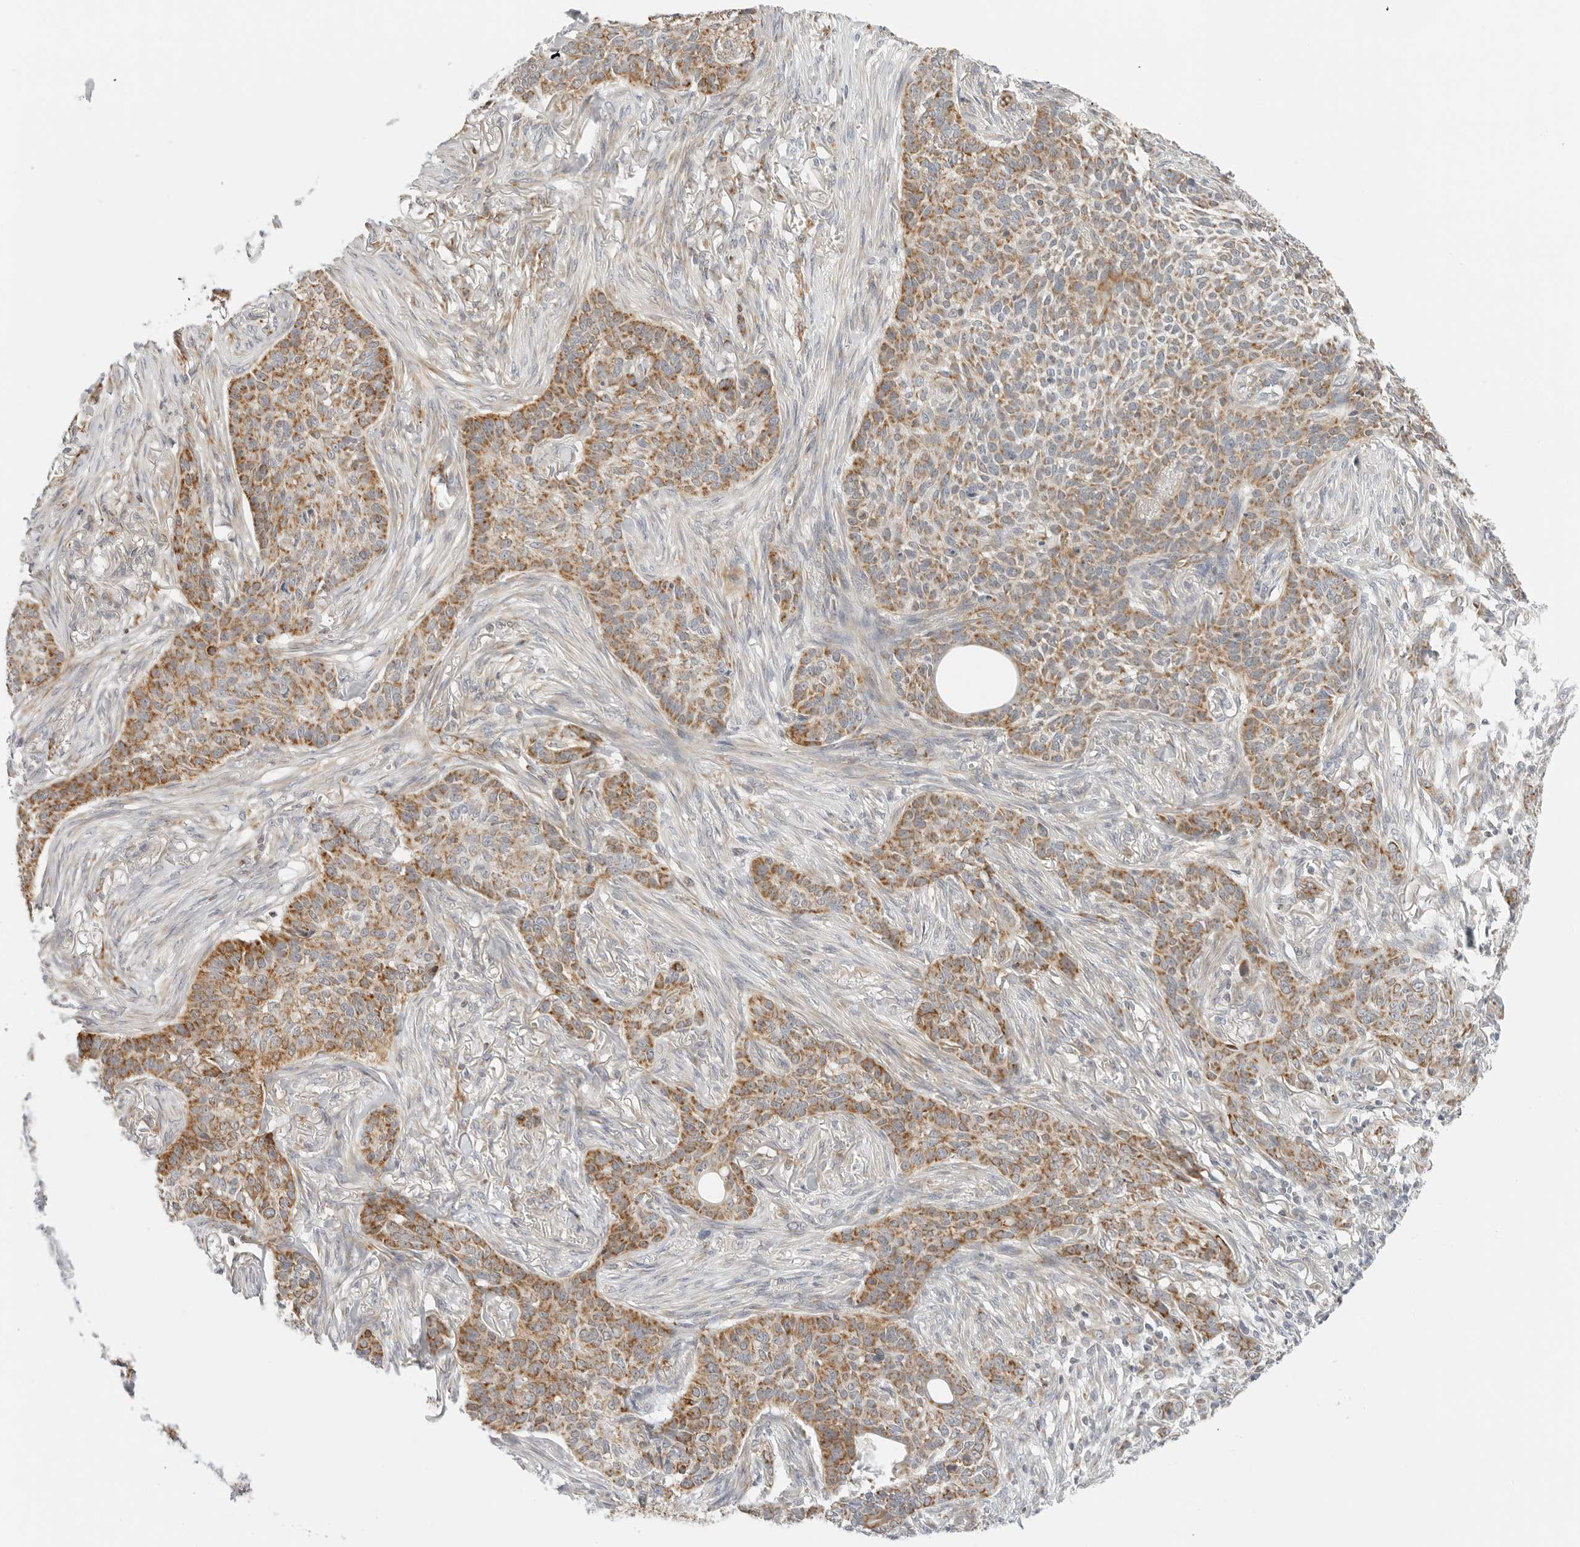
{"staining": {"intensity": "moderate", "quantity": ">75%", "location": "cytoplasmic/membranous"}, "tissue": "skin cancer", "cell_type": "Tumor cells", "image_type": "cancer", "snomed": [{"axis": "morphology", "description": "Basal cell carcinoma"}, {"axis": "topography", "description": "Skin"}], "caption": "Skin basal cell carcinoma stained with a protein marker demonstrates moderate staining in tumor cells.", "gene": "RC3H1", "patient": {"sex": "male", "age": 85}}